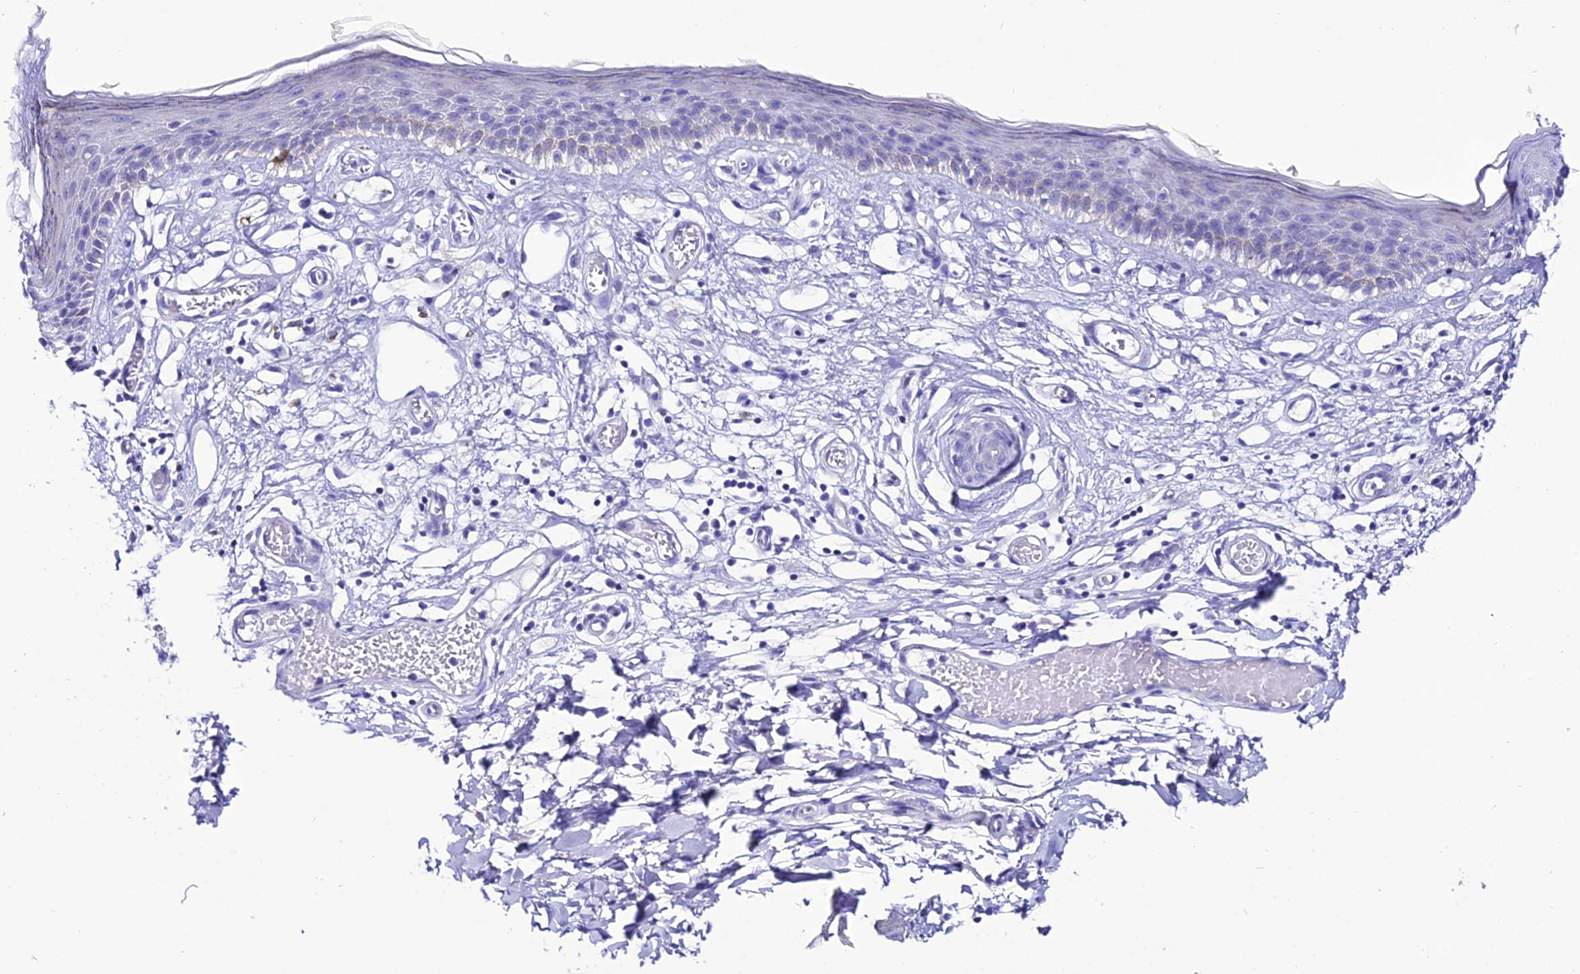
{"staining": {"intensity": "weak", "quantity": "<25%", "location": "cytoplasmic/membranous"}, "tissue": "skin", "cell_type": "Epidermal cells", "image_type": "normal", "snomed": [{"axis": "morphology", "description": "Normal tissue, NOS"}, {"axis": "topography", "description": "Adipose tissue"}, {"axis": "topography", "description": "Vascular tissue"}, {"axis": "topography", "description": "Vulva"}, {"axis": "topography", "description": "Peripheral nerve tissue"}], "caption": "DAB immunohistochemical staining of benign skin shows no significant staining in epidermal cells.", "gene": "OR4D5", "patient": {"sex": "female", "age": 86}}